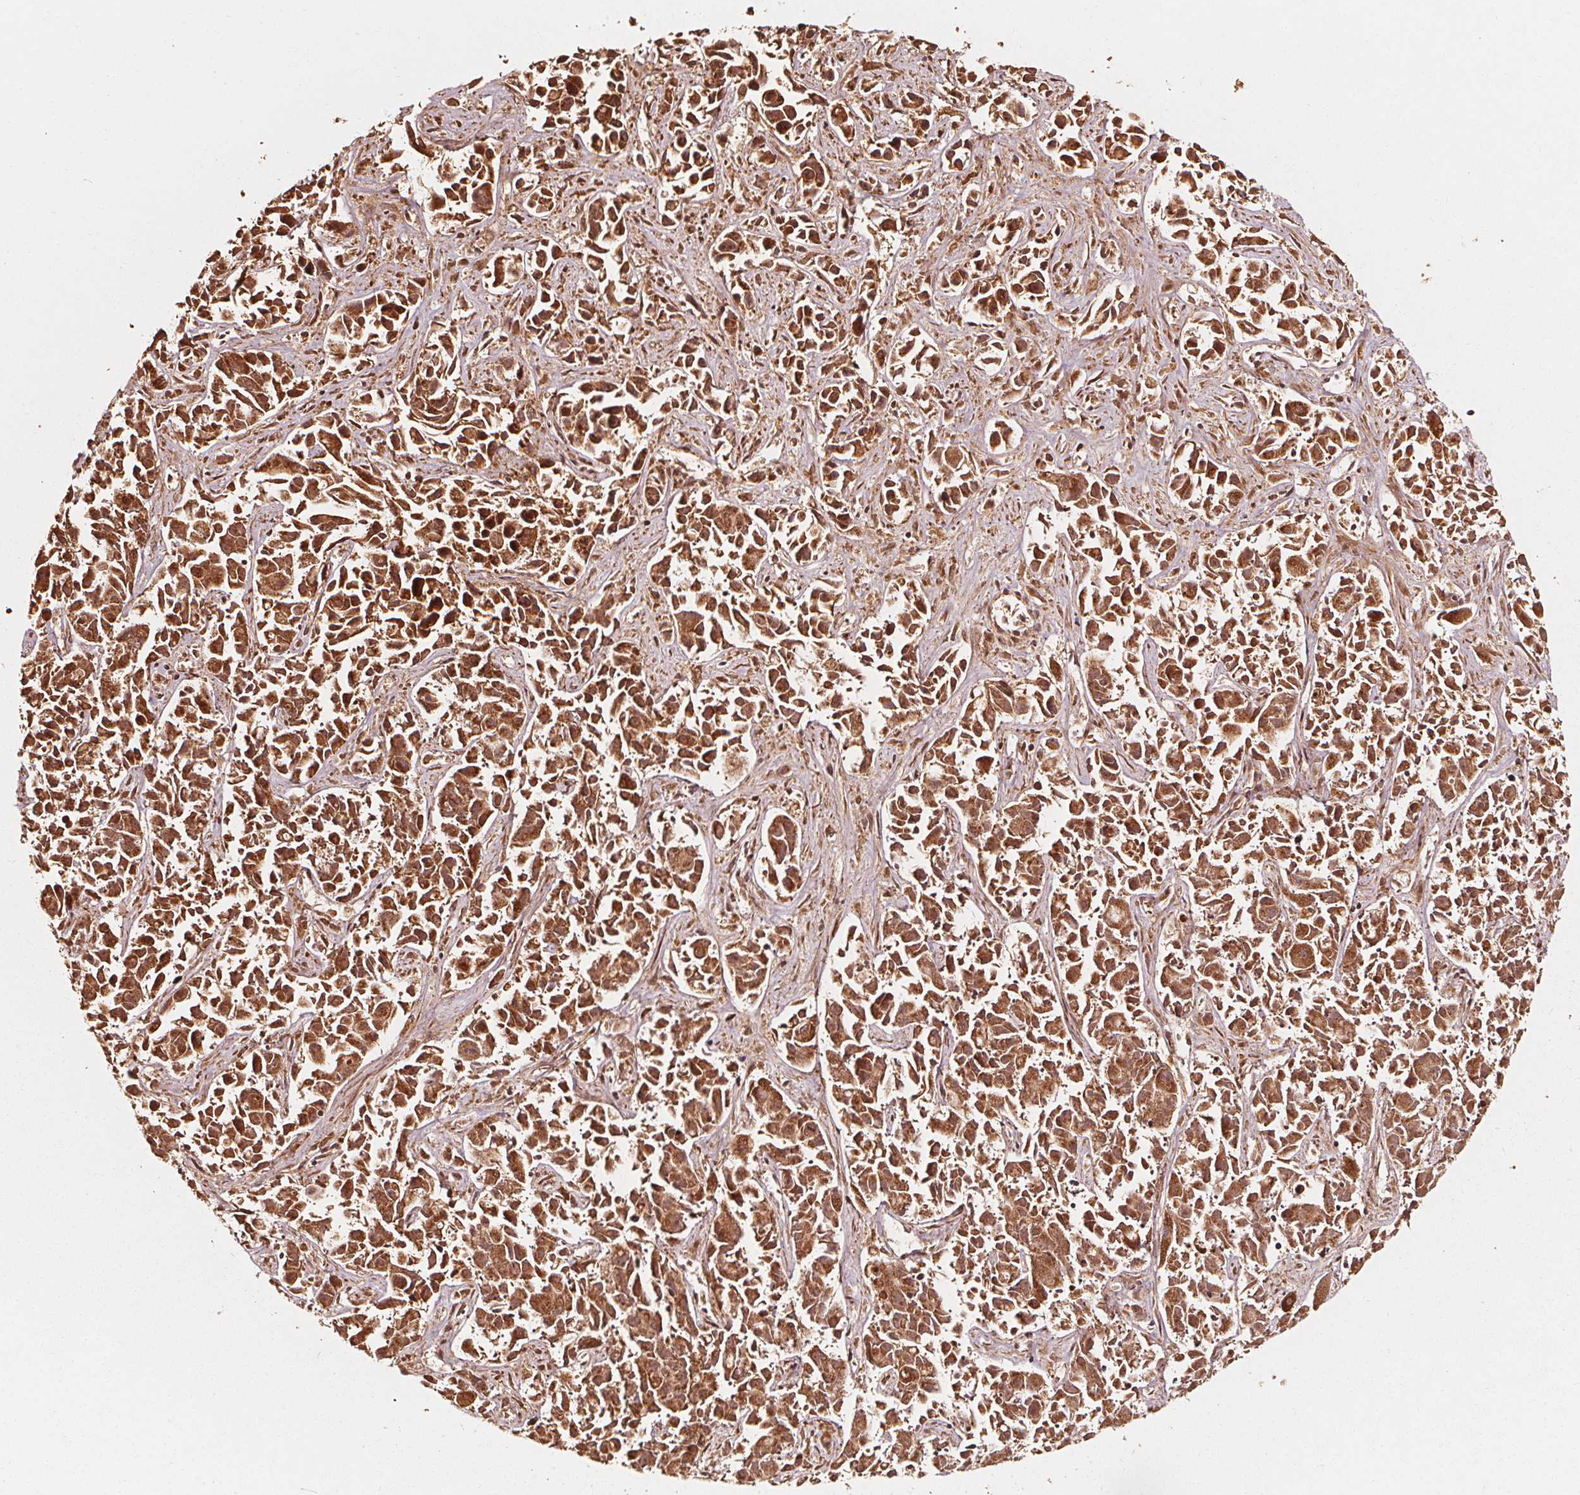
{"staining": {"intensity": "moderate", "quantity": ">75%", "location": "cytoplasmic/membranous,nuclear"}, "tissue": "liver cancer", "cell_type": "Tumor cells", "image_type": "cancer", "snomed": [{"axis": "morphology", "description": "Cholangiocarcinoma"}, {"axis": "topography", "description": "Liver"}], "caption": "Immunohistochemistry of liver cancer (cholangiocarcinoma) displays medium levels of moderate cytoplasmic/membranous and nuclear expression in approximately >75% of tumor cells.", "gene": "NPC1", "patient": {"sex": "female", "age": 81}}